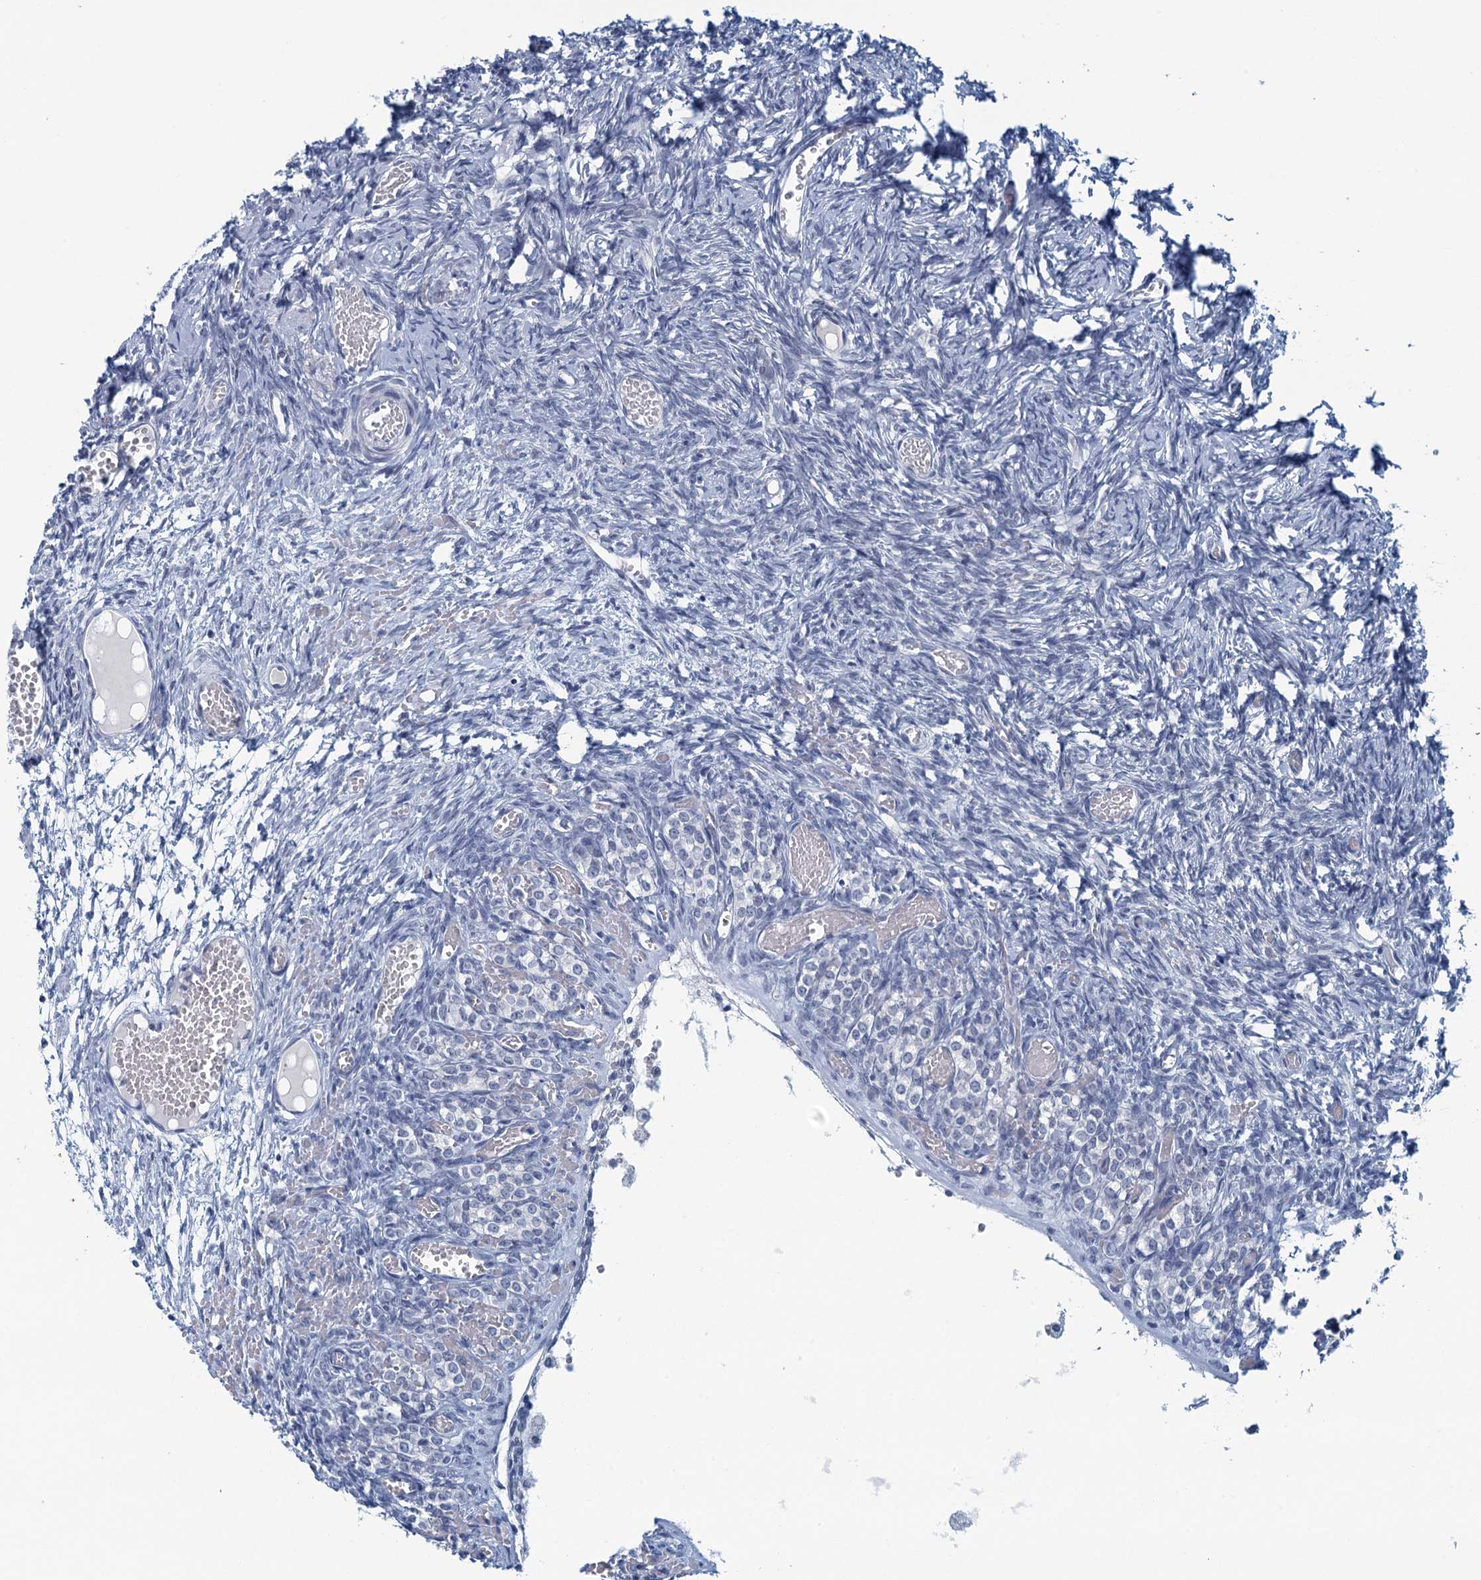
{"staining": {"intensity": "negative", "quantity": "none", "location": "none"}, "tissue": "ovary", "cell_type": "Ovarian stroma cells", "image_type": "normal", "snomed": [{"axis": "morphology", "description": "Adenocarcinoma, NOS"}, {"axis": "topography", "description": "Endometrium"}], "caption": "There is no significant positivity in ovarian stroma cells of ovary. Brightfield microscopy of IHC stained with DAB (3,3'-diaminobenzidine) (brown) and hematoxylin (blue), captured at high magnification.", "gene": "C16orf95", "patient": {"sex": "female", "age": 32}}